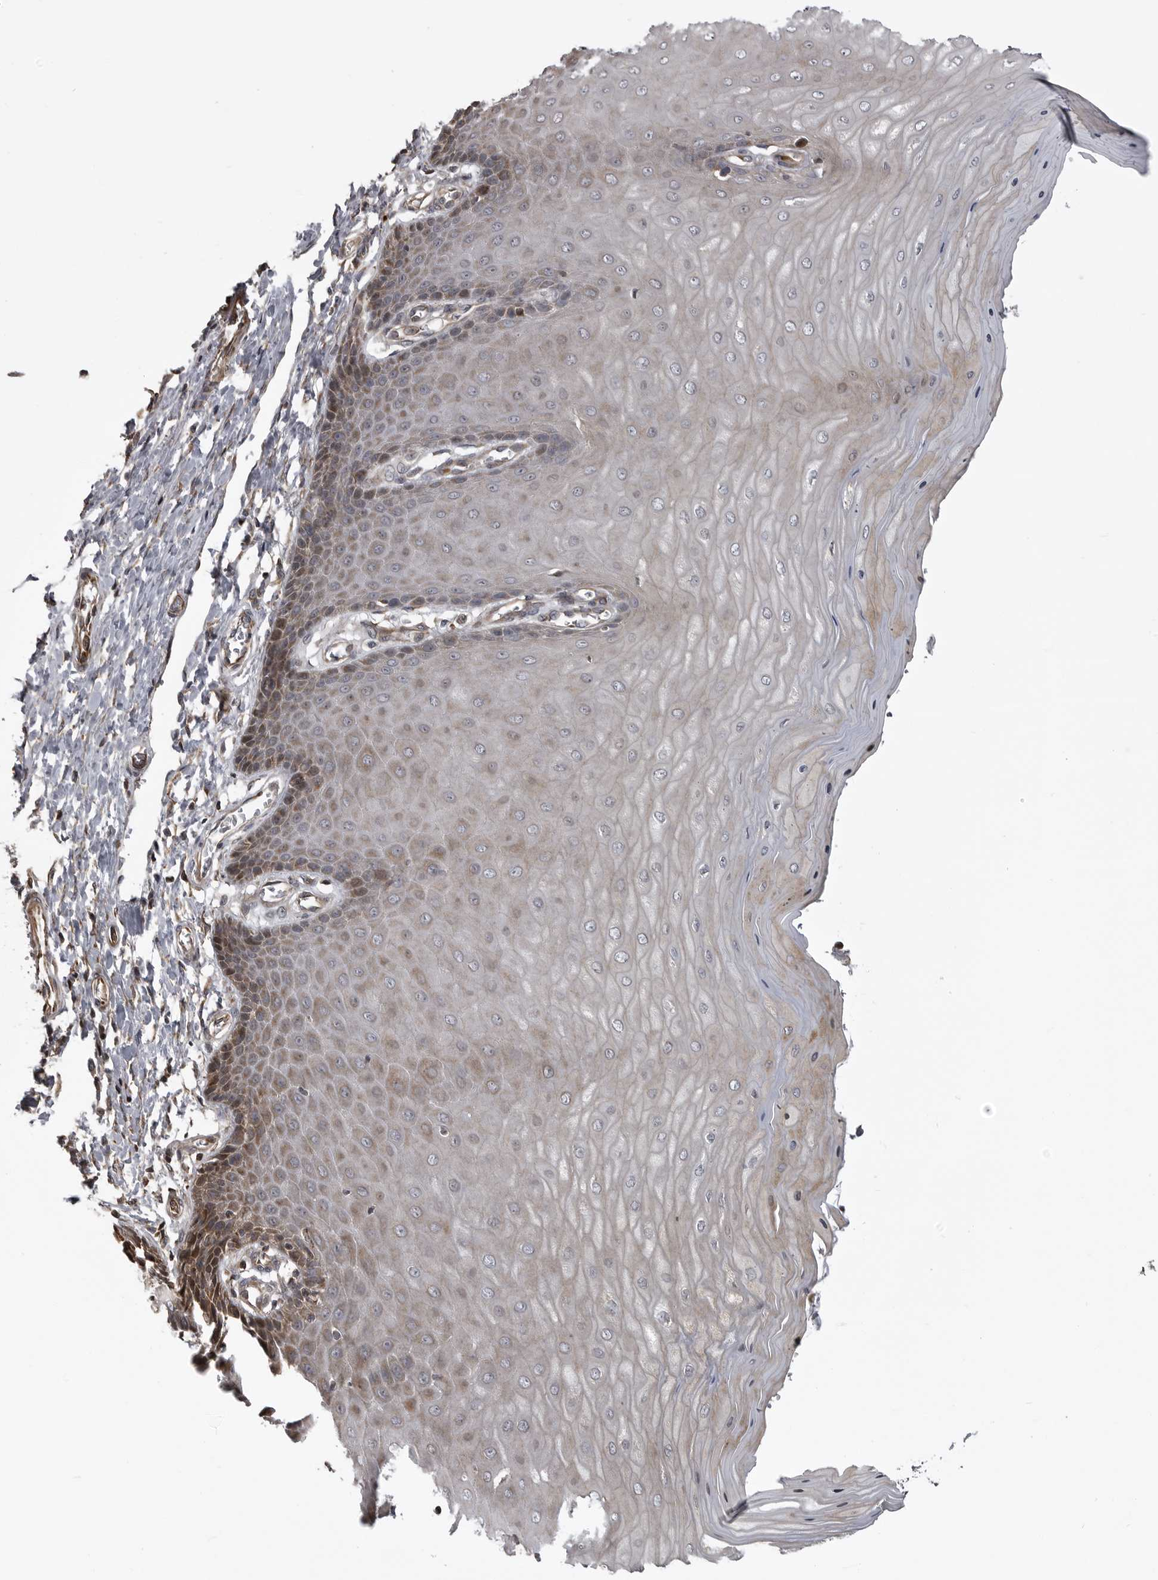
{"staining": {"intensity": "moderate", "quantity": "<25%", "location": "cytoplasmic/membranous"}, "tissue": "cervix", "cell_type": "Glandular cells", "image_type": "normal", "snomed": [{"axis": "morphology", "description": "Normal tissue, NOS"}, {"axis": "topography", "description": "Cervix"}], "caption": "Moderate cytoplasmic/membranous protein expression is present in about <25% of glandular cells in cervix. The staining is performed using DAB brown chromogen to label protein expression. The nuclei are counter-stained blue using hematoxylin.", "gene": "ZNRF1", "patient": {"sex": "female", "age": 55}}